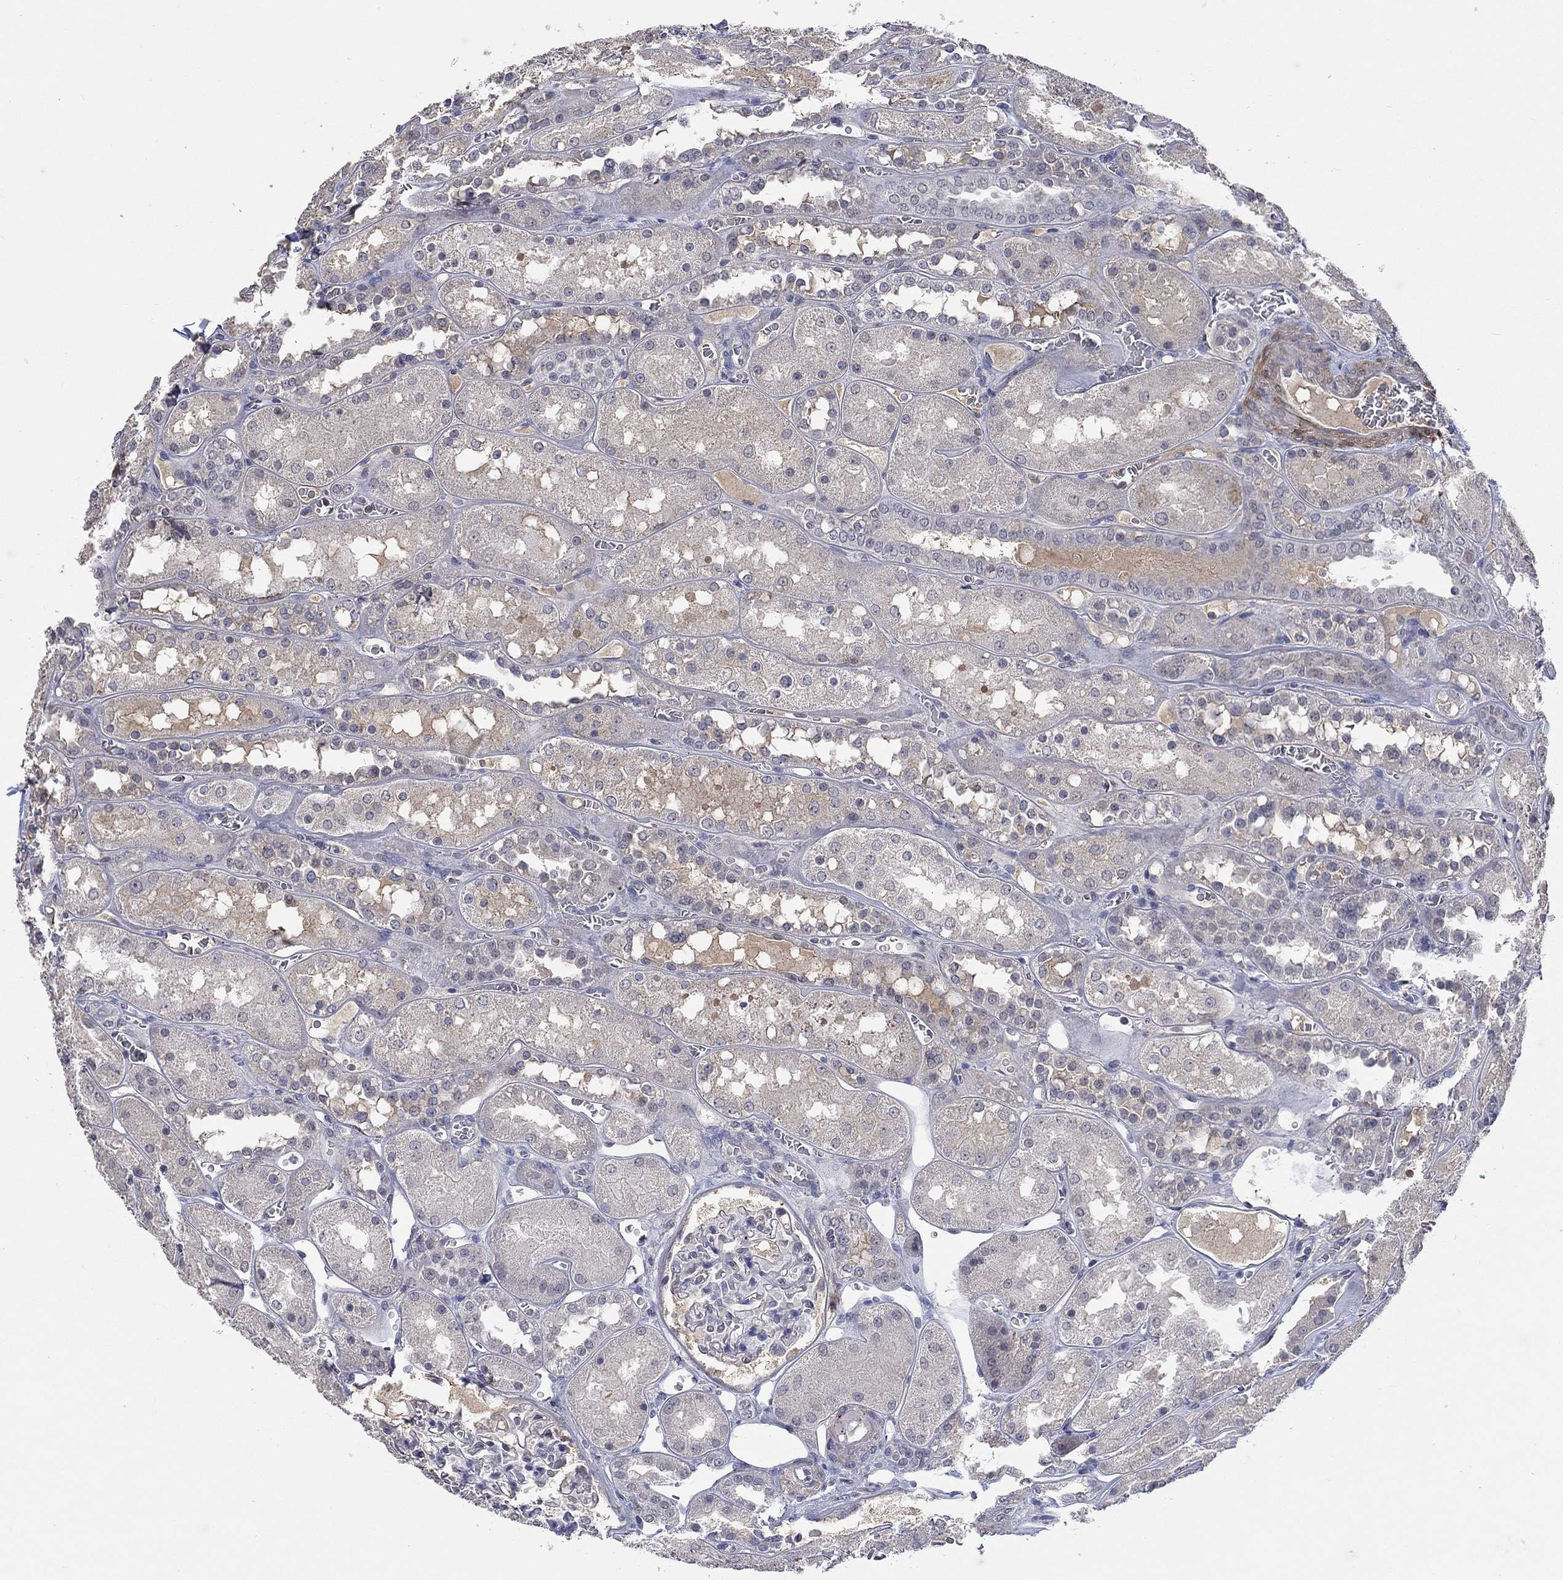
{"staining": {"intensity": "negative", "quantity": "none", "location": "none"}, "tissue": "kidney", "cell_type": "Cells in glomeruli", "image_type": "normal", "snomed": [{"axis": "morphology", "description": "Normal tissue, NOS"}, {"axis": "topography", "description": "Kidney"}], "caption": "Human kidney stained for a protein using immunohistochemistry (IHC) displays no expression in cells in glomeruli.", "gene": "ZBTB18", "patient": {"sex": "male", "age": 73}}